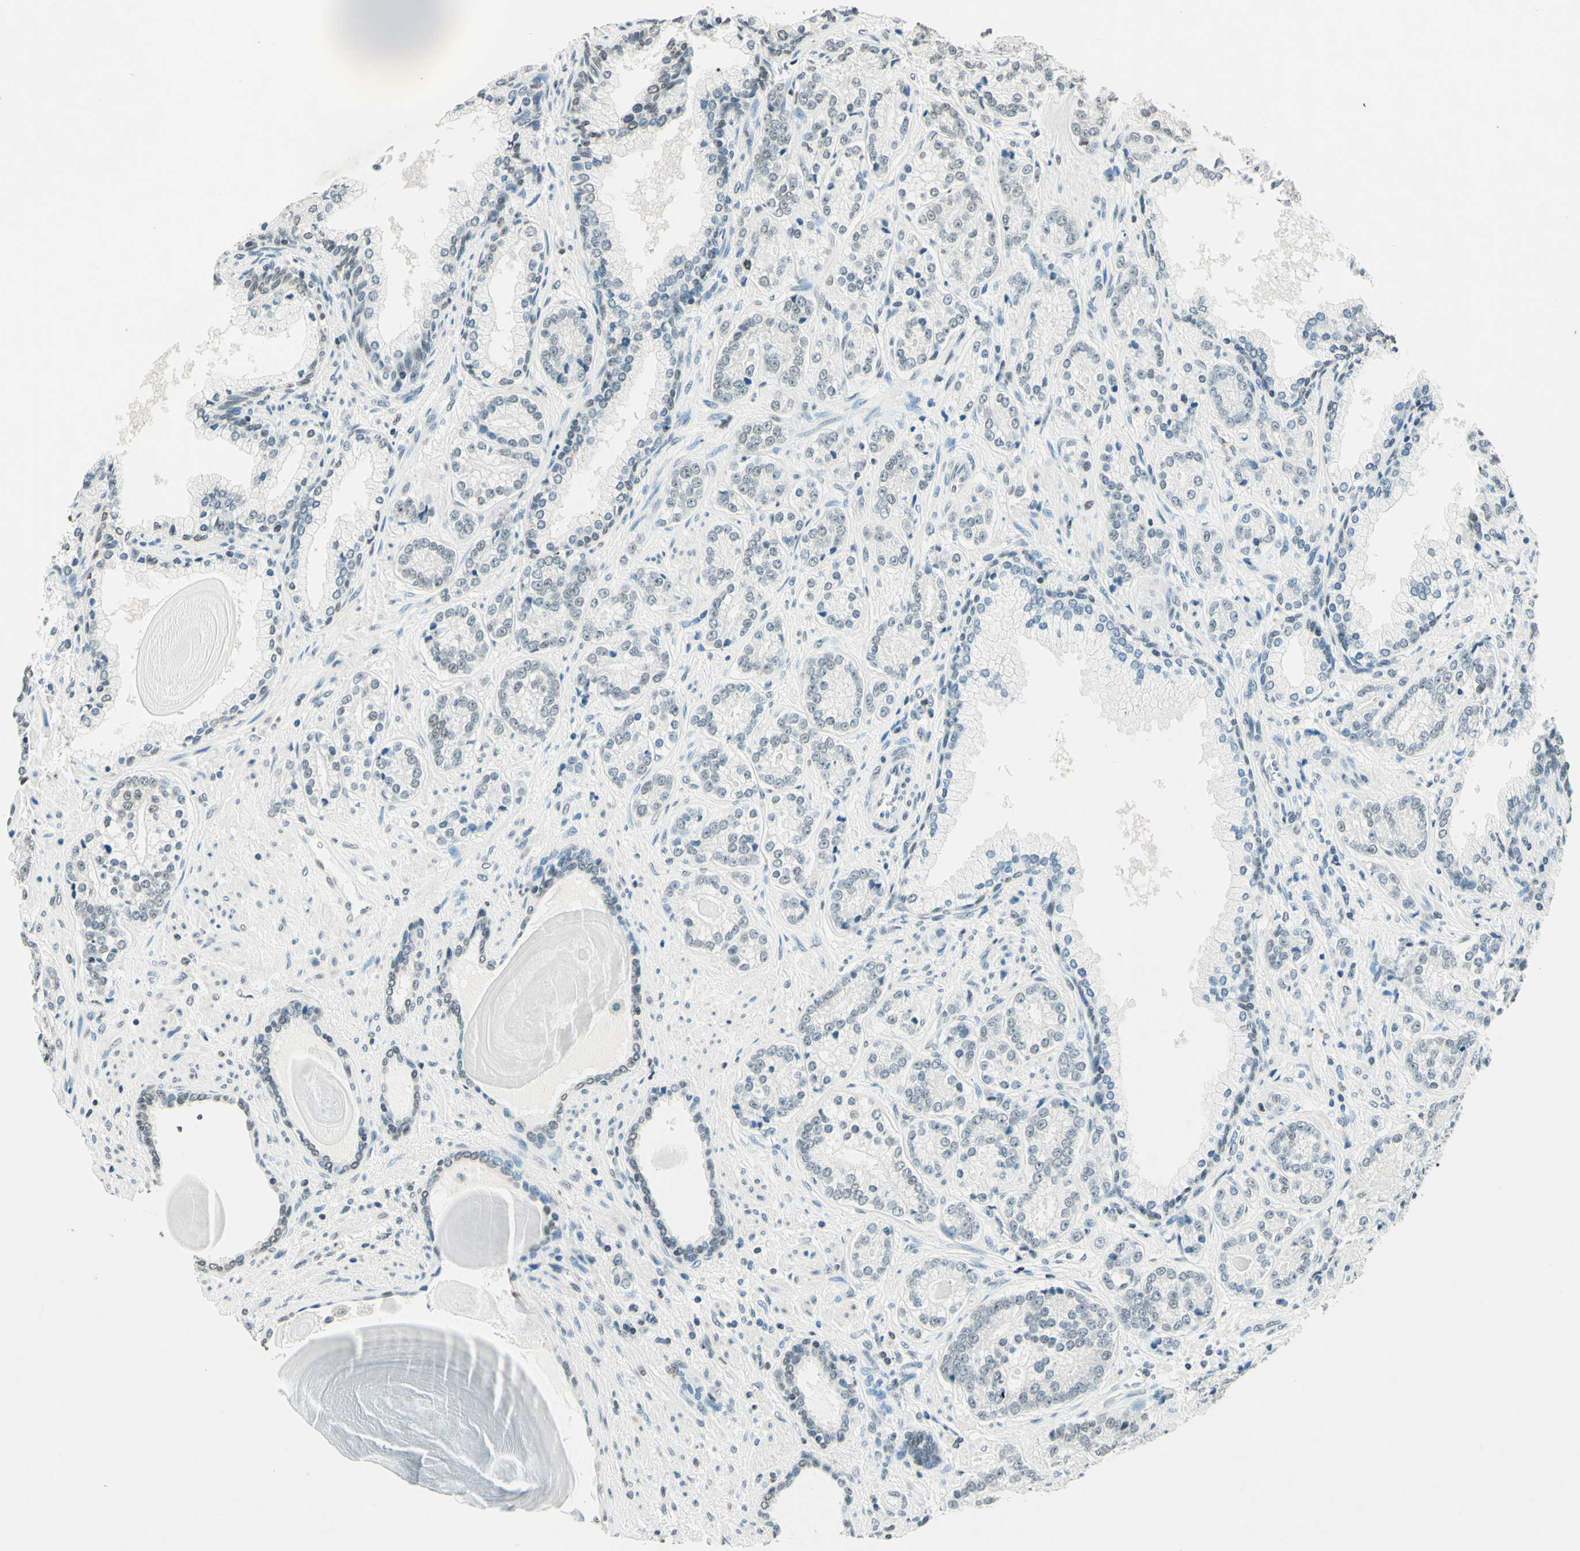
{"staining": {"intensity": "weak", "quantity": "25%-75%", "location": "nuclear"}, "tissue": "prostate cancer", "cell_type": "Tumor cells", "image_type": "cancer", "snomed": [{"axis": "morphology", "description": "Adenocarcinoma, High grade"}, {"axis": "topography", "description": "Prostate"}], "caption": "Immunohistochemical staining of human adenocarcinoma (high-grade) (prostate) shows low levels of weak nuclear positivity in about 25%-75% of tumor cells. (Brightfield microscopy of DAB IHC at high magnification).", "gene": "MSH2", "patient": {"sex": "male", "age": 61}}